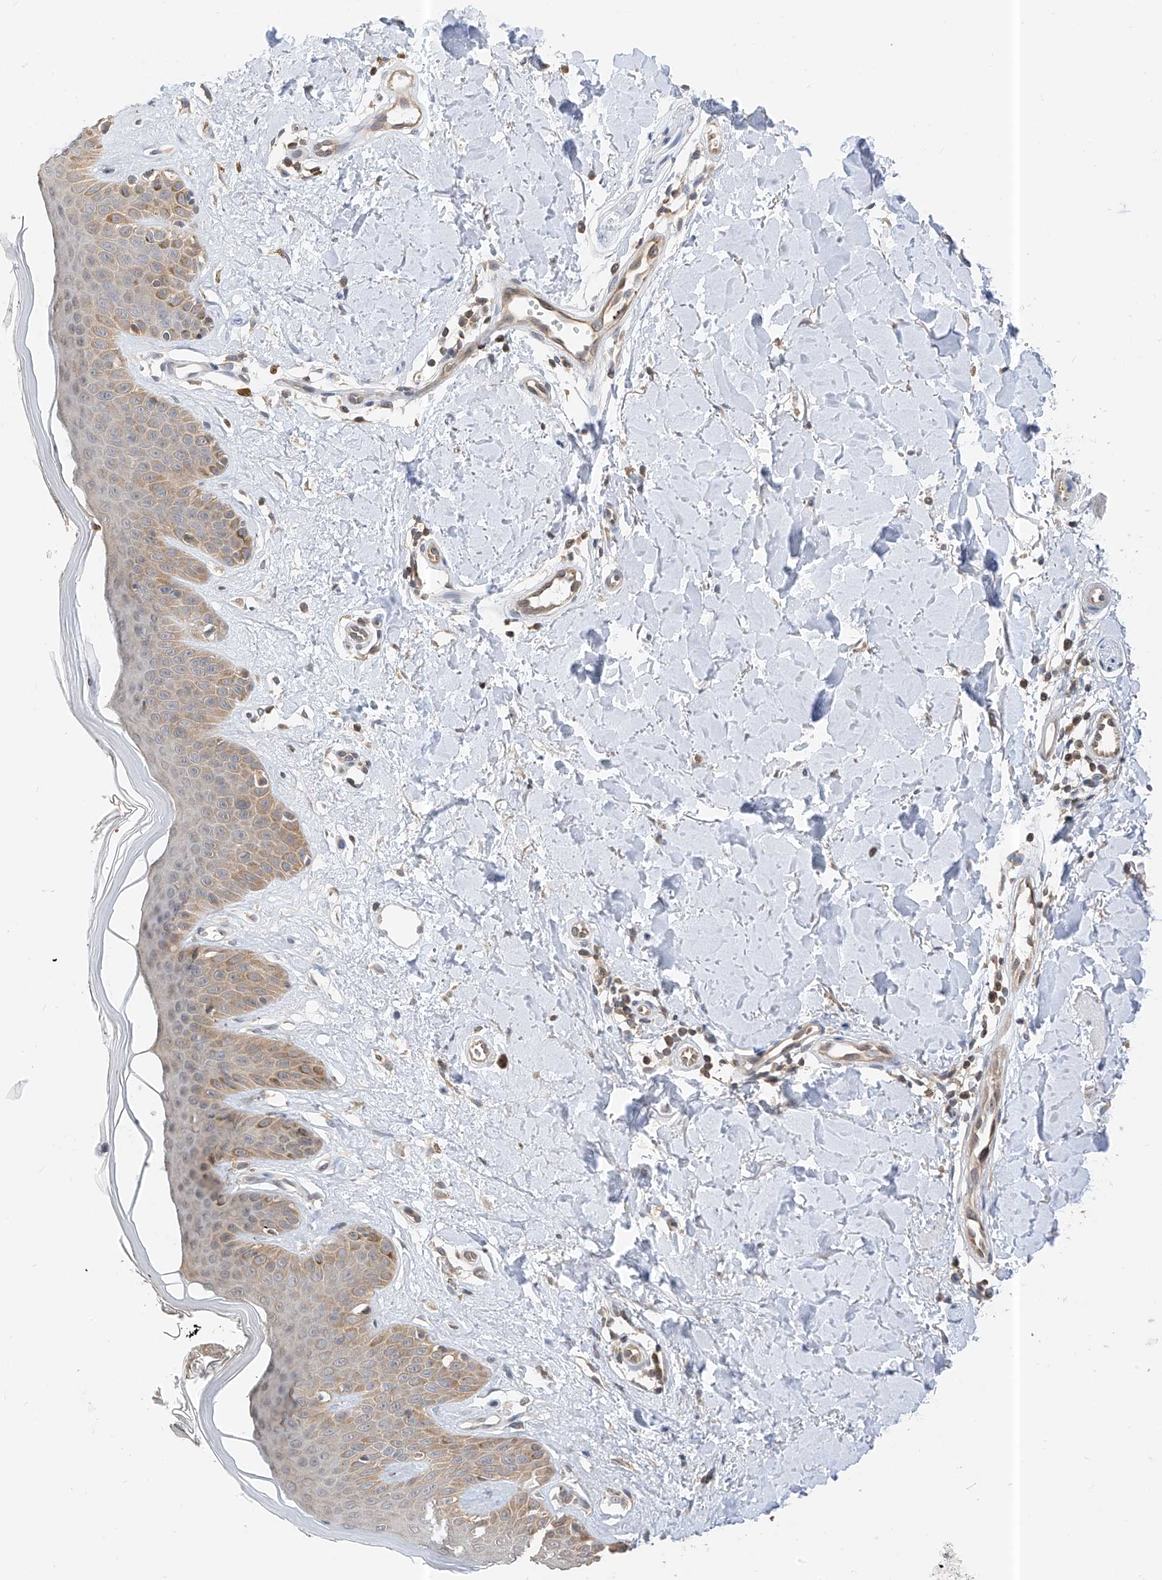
{"staining": {"intensity": "negative", "quantity": "none", "location": "none"}, "tissue": "skin", "cell_type": "Fibroblasts", "image_type": "normal", "snomed": [{"axis": "morphology", "description": "Normal tissue, NOS"}, {"axis": "topography", "description": "Skin"}], "caption": "An immunohistochemistry (IHC) histopathology image of normal skin is shown. There is no staining in fibroblasts of skin.", "gene": "PPA2", "patient": {"sex": "female", "age": 64}}